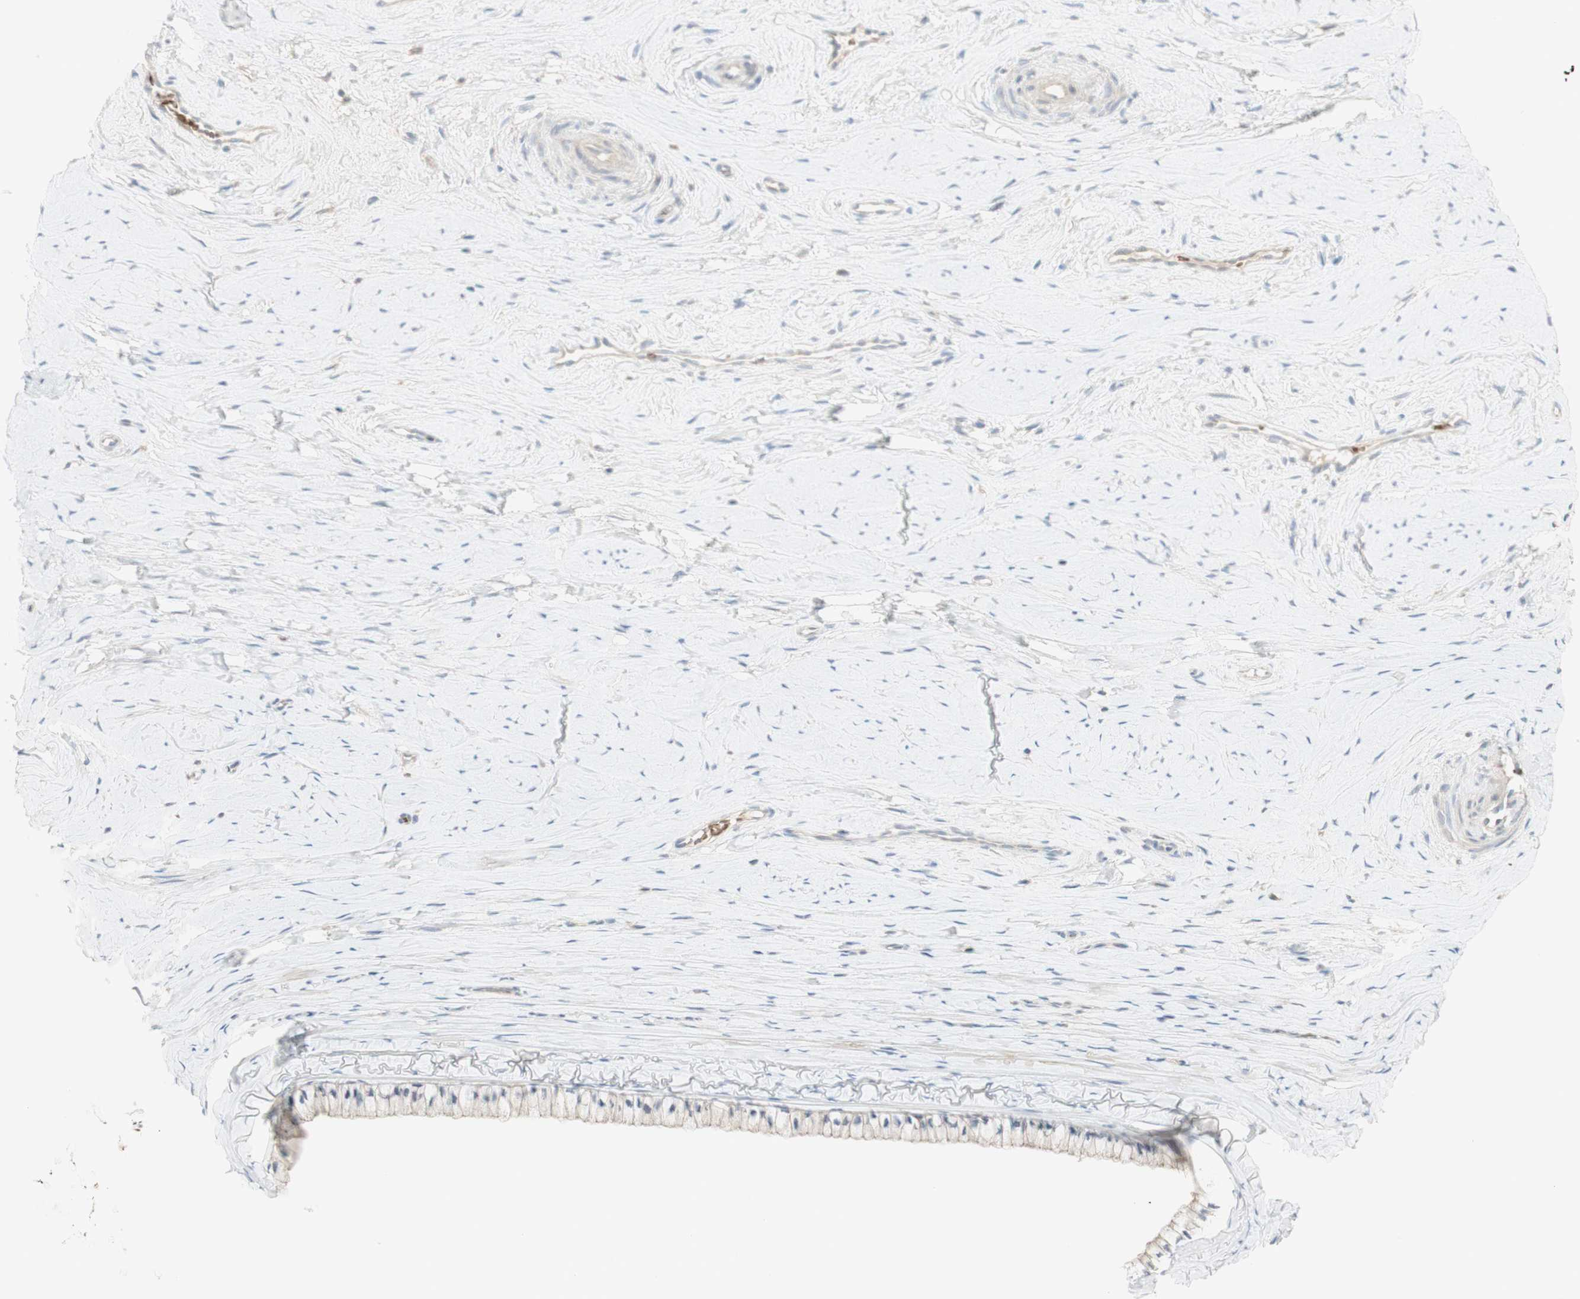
{"staining": {"intensity": "weak", "quantity": ">75%", "location": "cytoplasmic/membranous"}, "tissue": "cervix", "cell_type": "Glandular cells", "image_type": "normal", "snomed": [{"axis": "morphology", "description": "Normal tissue, NOS"}, {"axis": "topography", "description": "Cervix"}], "caption": "Cervix was stained to show a protein in brown. There is low levels of weak cytoplasmic/membranous positivity in approximately >75% of glandular cells. (Stains: DAB in brown, nuclei in blue, Microscopy: brightfield microscopy at high magnification).", "gene": "PTGER4", "patient": {"sex": "female", "age": 39}}